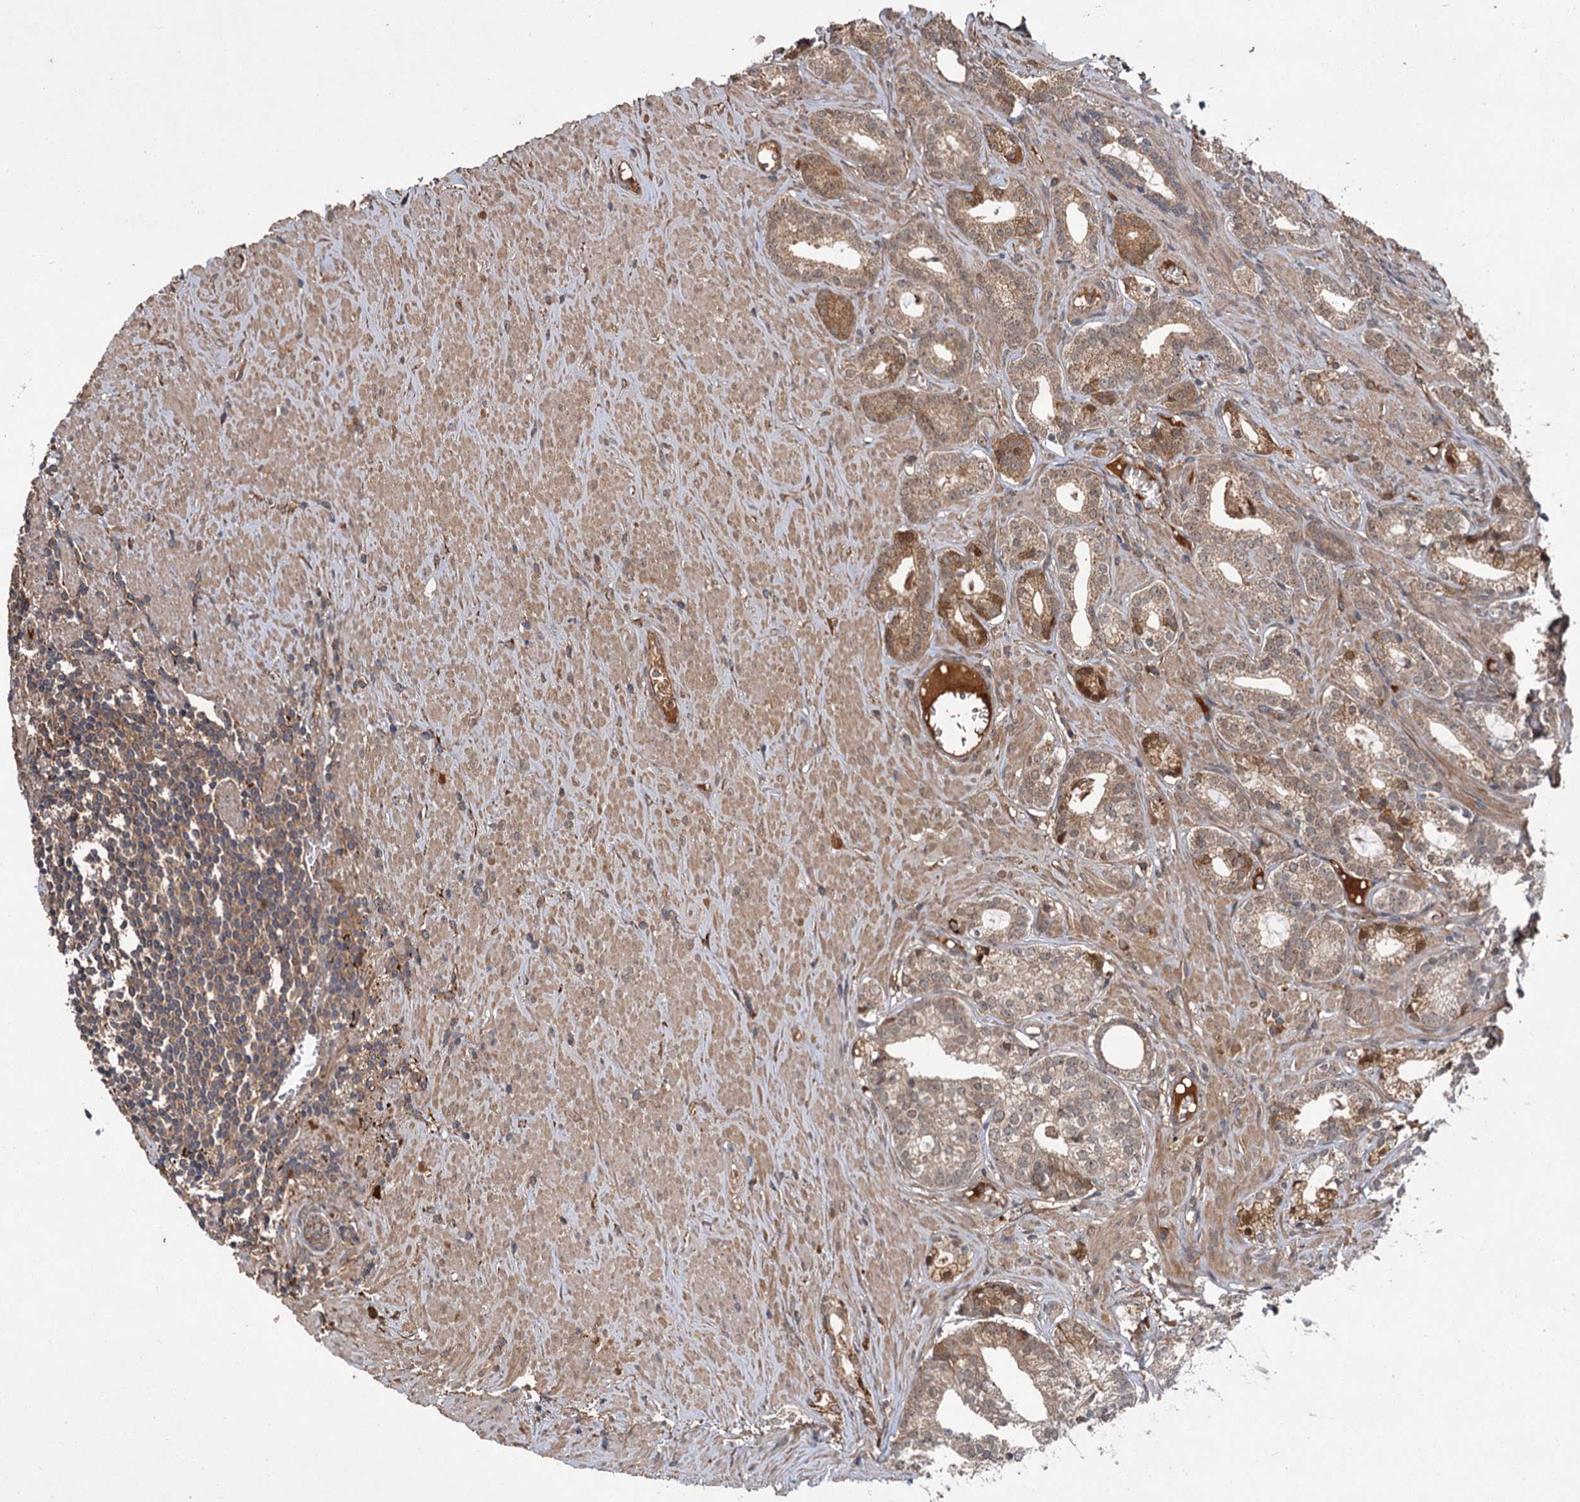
{"staining": {"intensity": "moderate", "quantity": "25%-75%", "location": "cytoplasmic/membranous"}, "tissue": "prostate cancer", "cell_type": "Tumor cells", "image_type": "cancer", "snomed": [{"axis": "morphology", "description": "Adenocarcinoma, Low grade"}, {"axis": "topography", "description": "Prostate"}], "caption": "IHC of human prostate cancer shows medium levels of moderate cytoplasmic/membranous staining in approximately 25%-75% of tumor cells.", "gene": "MBD6", "patient": {"sex": "male", "age": 71}}